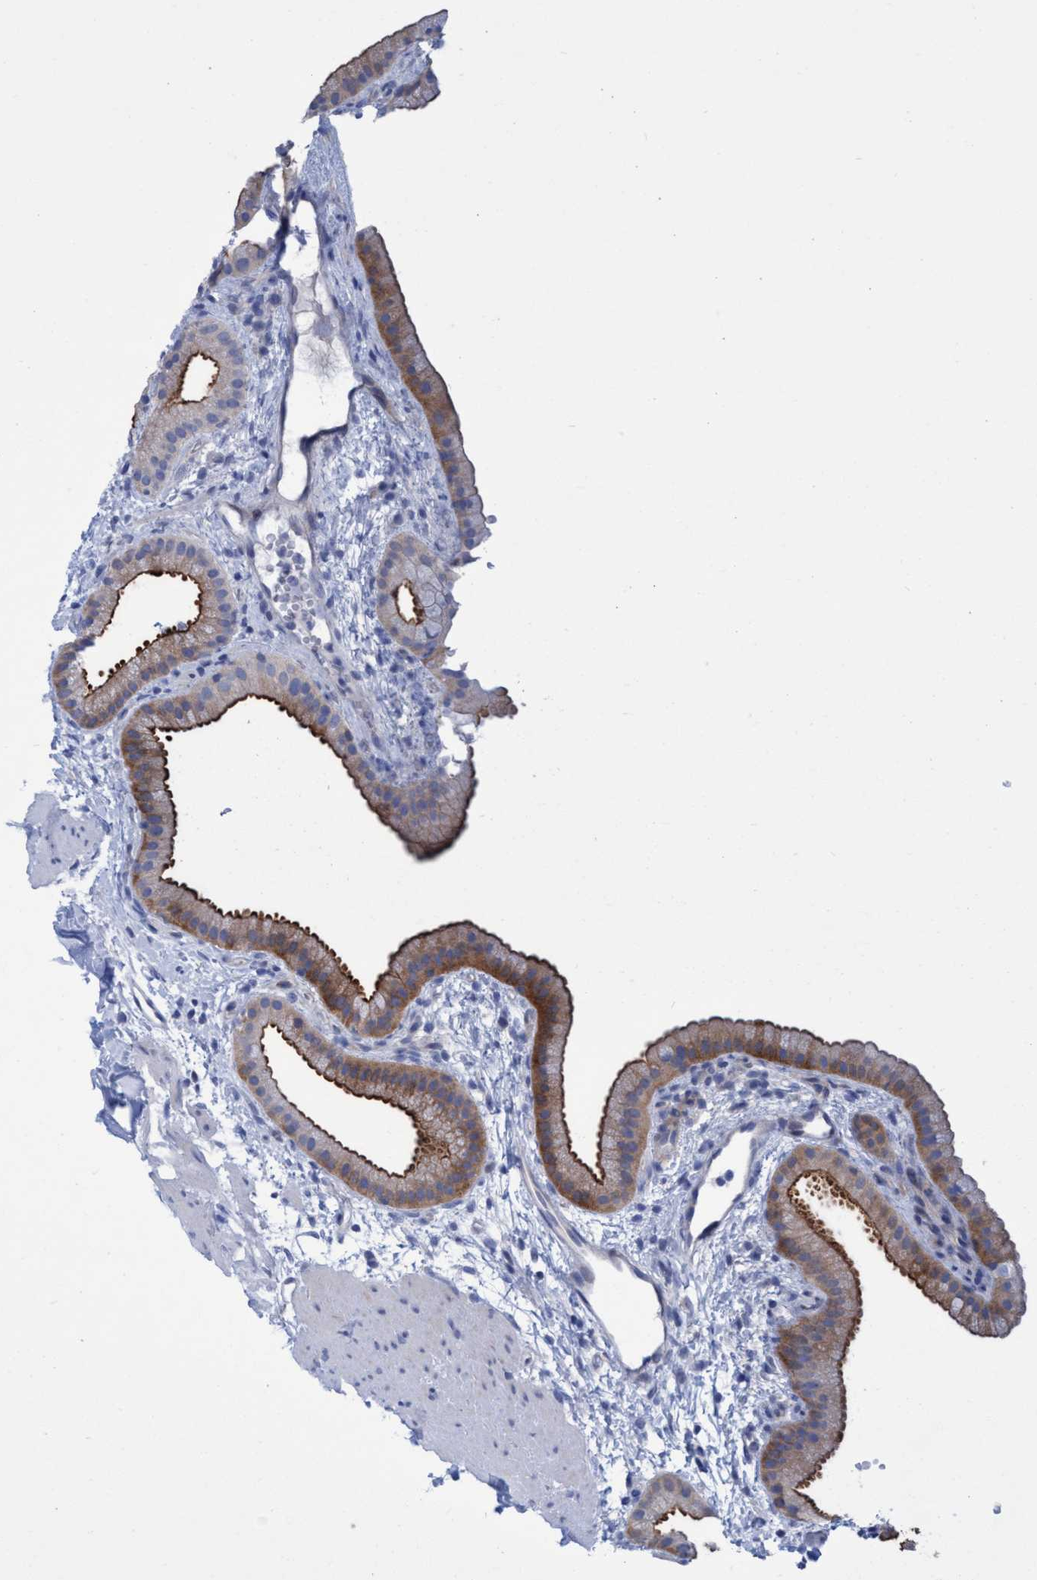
{"staining": {"intensity": "moderate", "quantity": ">75%", "location": "cytoplasmic/membranous"}, "tissue": "gallbladder", "cell_type": "Glandular cells", "image_type": "normal", "snomed": [{"axis": "morphology", "description": "Normal tissue, NOS"}, {"axis": "topography", "description": "Gallbladder"}], "caption": "IHC micrograph of normal gallbladder: human gallbladder stained using IHC demonstrates medium levels of moderate protein expression localized specifically in the cytoplasmic/membranous of glandular cells, appearing as a cytoplasmic/membranous brown color.", "gene": "R3HCC1", "patient": {"sex": "female", "age": 64}}